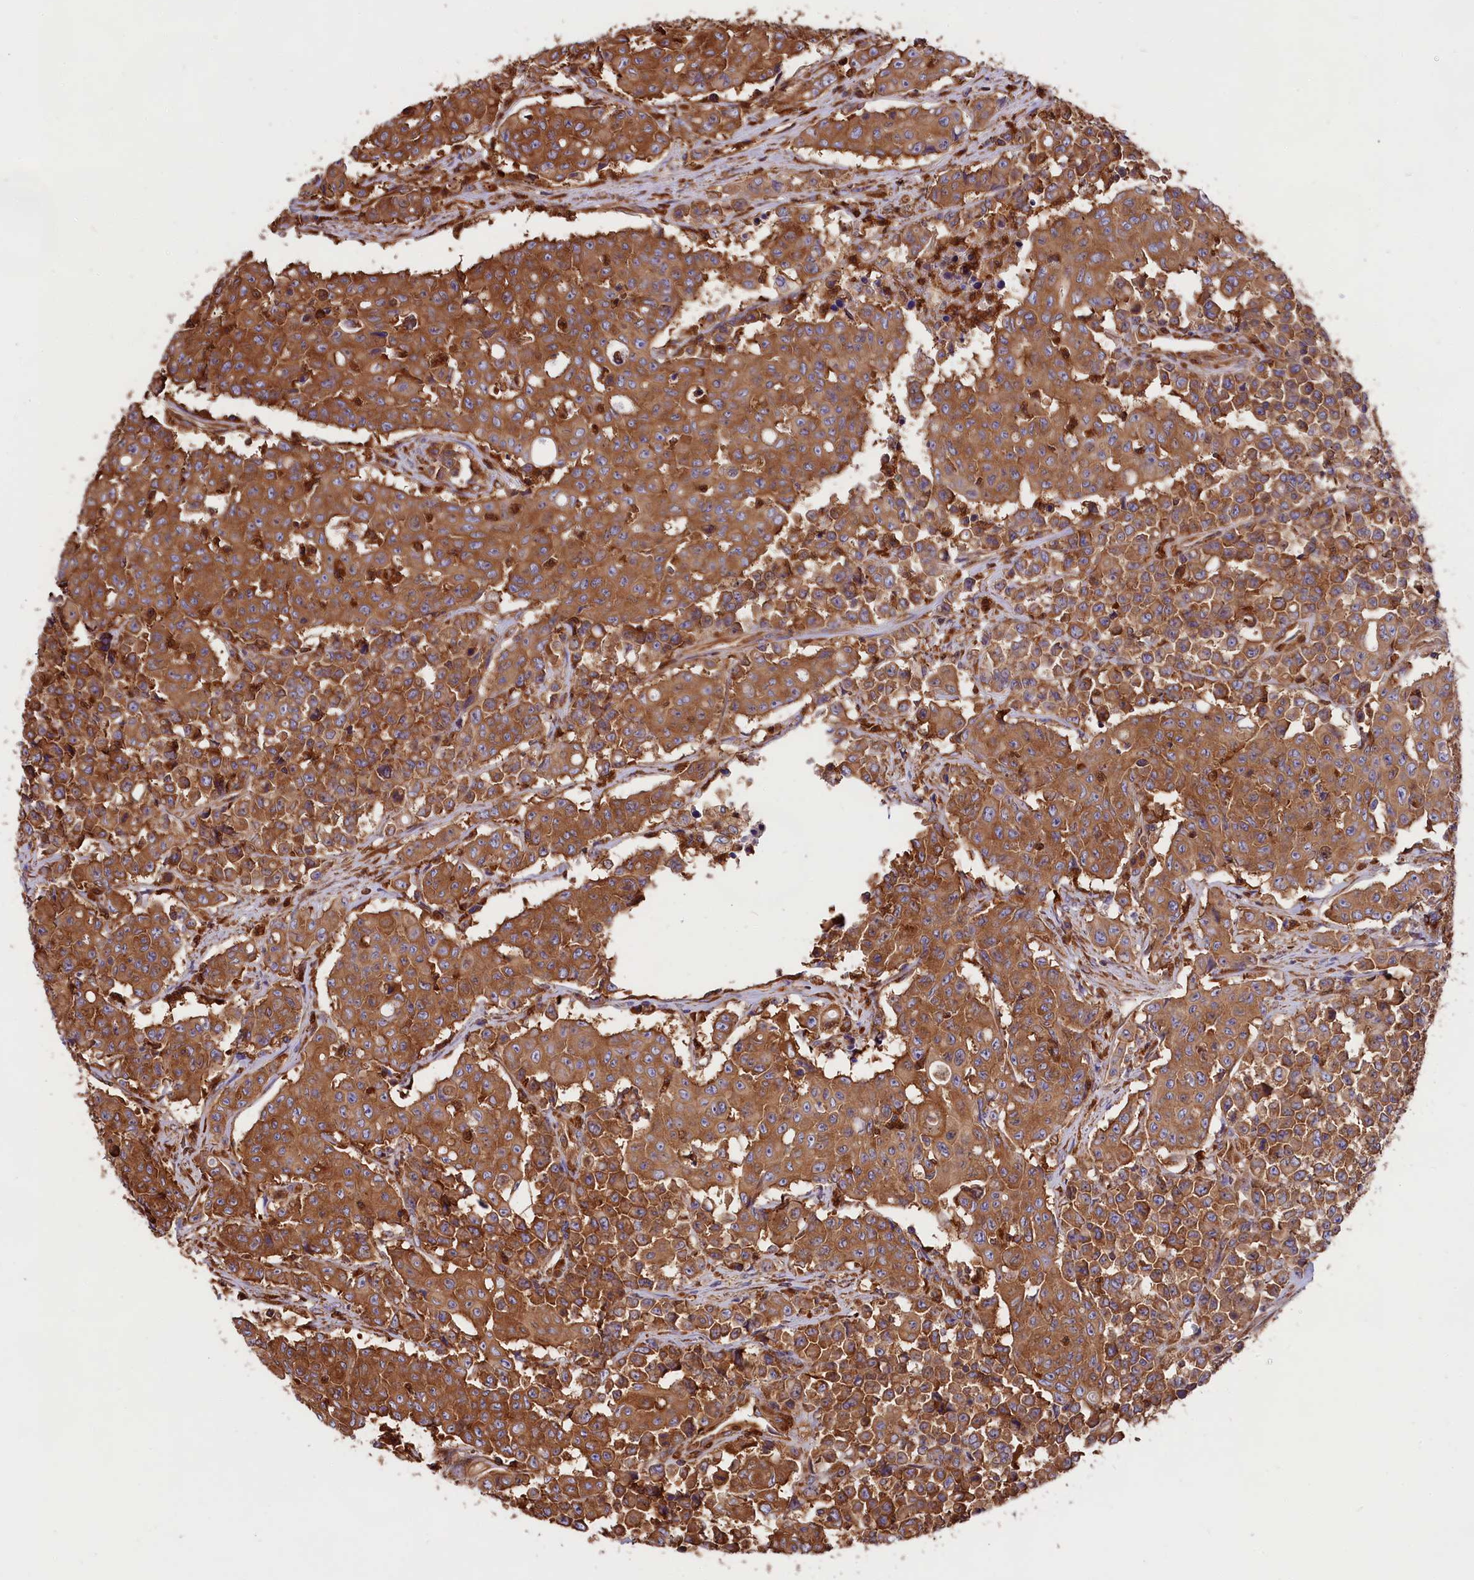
{"staining": {"intensity": "strong", "quantity": ">75%", "location": "cytoplasmic/membranous"}, "tissue": "colorectal cancer", "cell_type": "Tumor cells", "image_type": "cancer", "snomed": [{"axis": "morphology", "description": "Adenocarcinoma, NOS"}, {"axis": "topography", "description": "Colon"}], "caption": "Strong cytoplasmic/membranous staining for a protein is appreciated in about >75% of tumor cells of adenocarcinoma (colorectal) using immunohistochemistry.", "gene": "GYS1", "patient": {"sex": "male", "age": 51}}